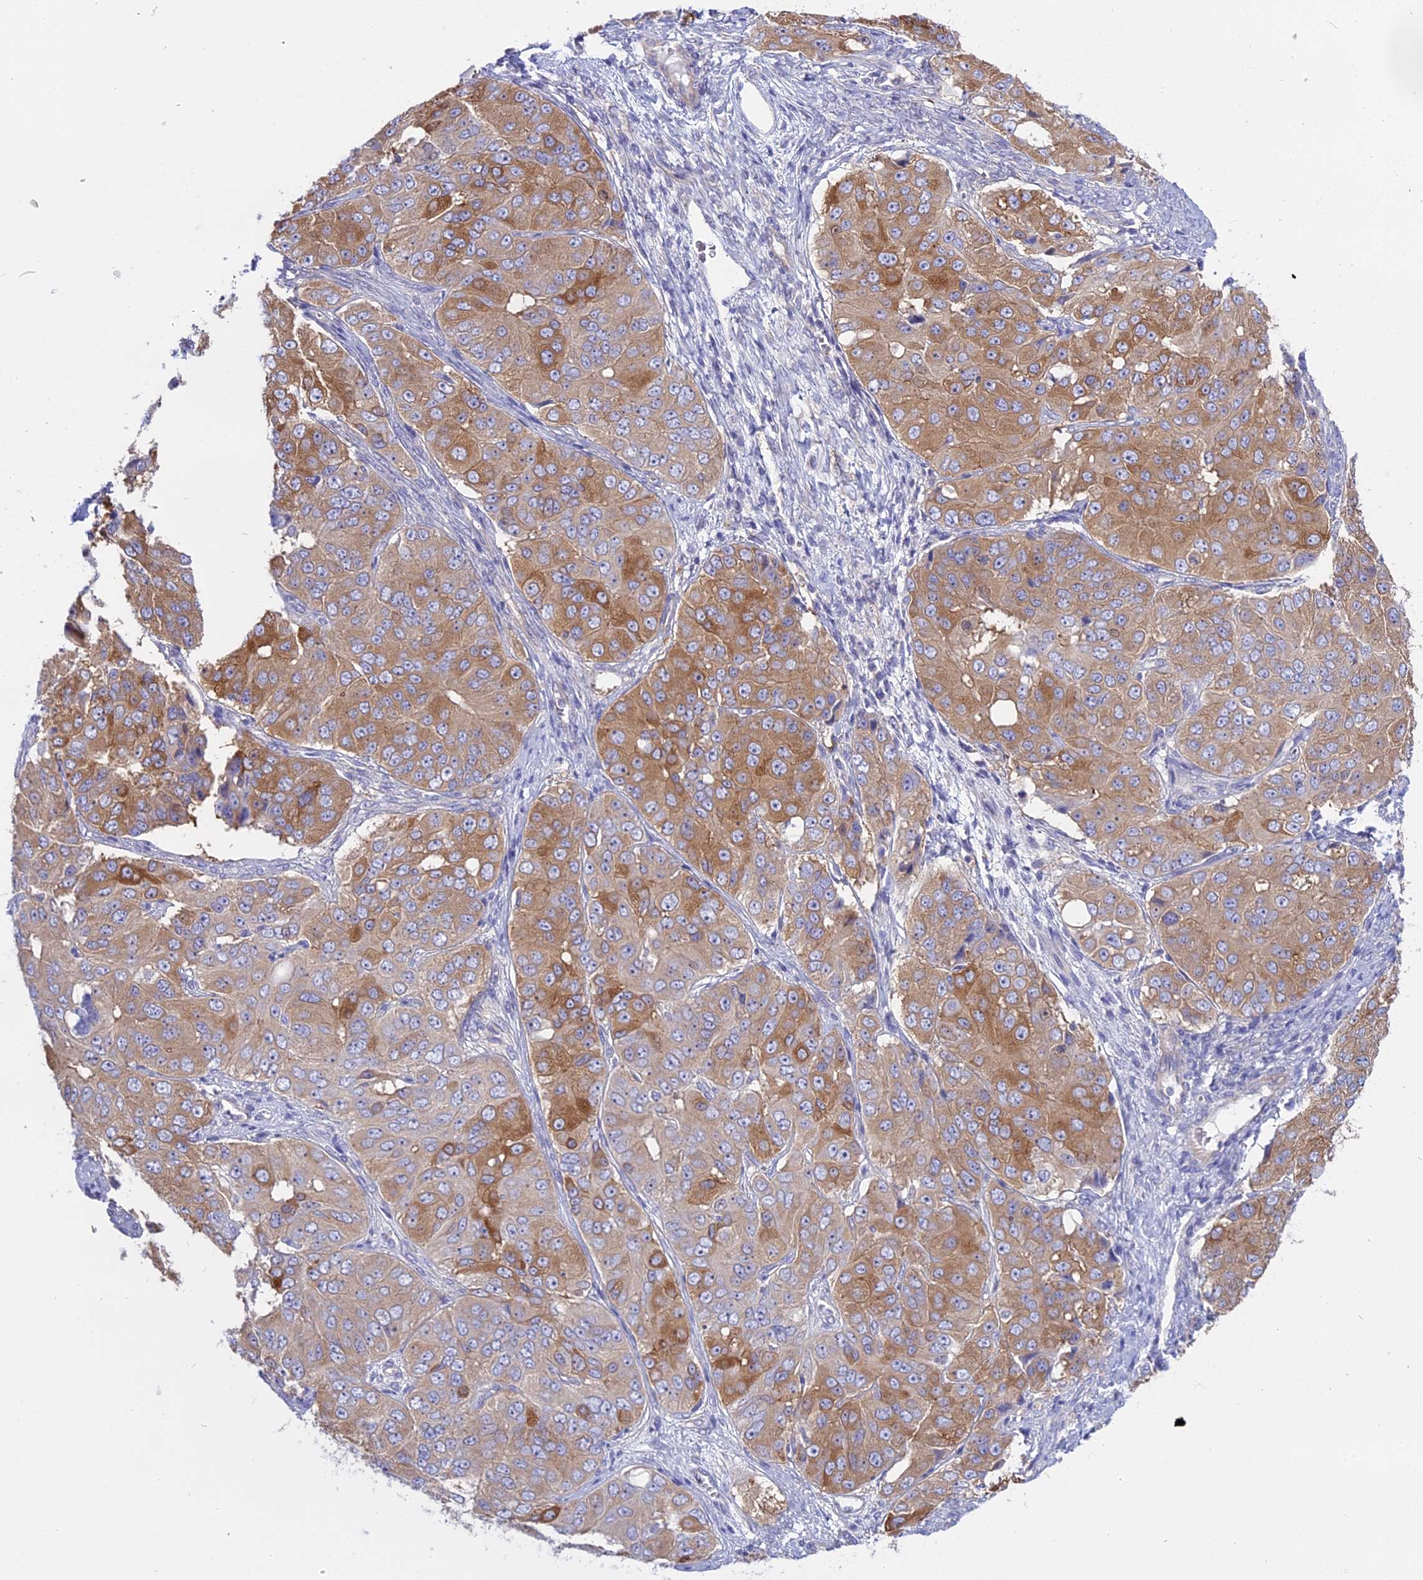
{"staining": {"intensity": "moderate", "quantity": "25%-75%", "location": "cytoplasmic/membranous"}, "tissue": "ovarian cancer", "cell_type": "Tumor cells", "image_type": "cancer", "snomed": [{"axis": "morphology", "description": "Carcinoma, endometroid"}, {"axis": "topography", "description": "Ovary"}], "caption": "Immunohistochemical staining of ovarian cancer (endometroid carcinoma) exhibits medium levels of moderate cytoplasmic/membranous positivity in approximately 25%-75% of tumor cells.", "gene": "AHCYL1", "patient": {"sex": "female", "age": 51}}